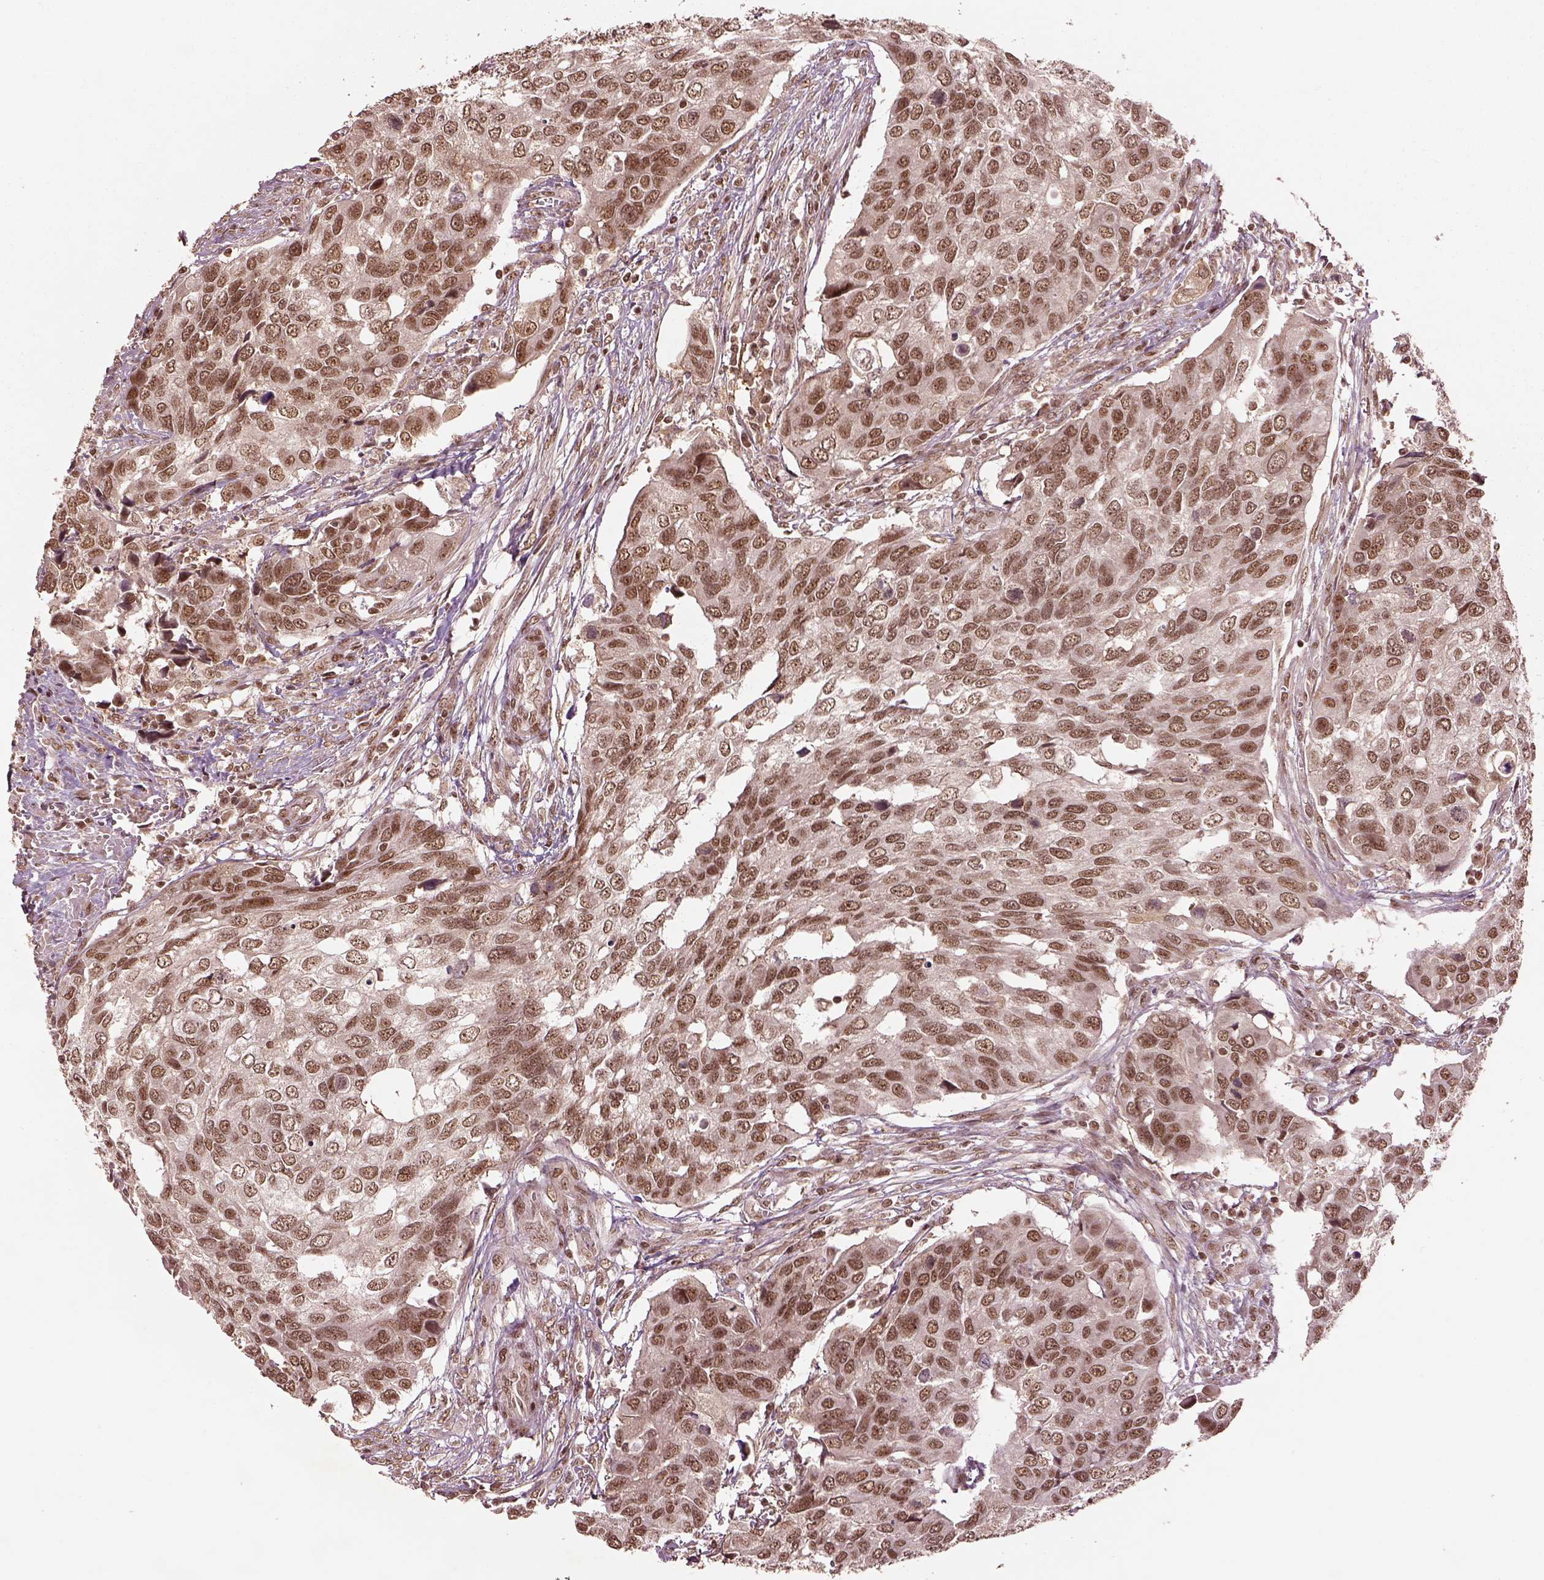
{"staining": {"intensity": "moderate", "quantity": ">75%", "location": "nuclear"}, "tissue": "urothelial cancer", "cell_type": "Tumor cells", "image_type": "cancer", "snomed": [{"axis": "morphology", "description": "Urothelial carcinoma, High grade"}, {"axis": "topography", "description": "Urinary bladder"}], "caption": "Protein analysis of urothelial carcinoma (high-grade) tissue shows moderate nuclear staining in approximately >75% of tumor cells.", "gene": "BRD9", "patient": {"sex": "male", "age": 60}}